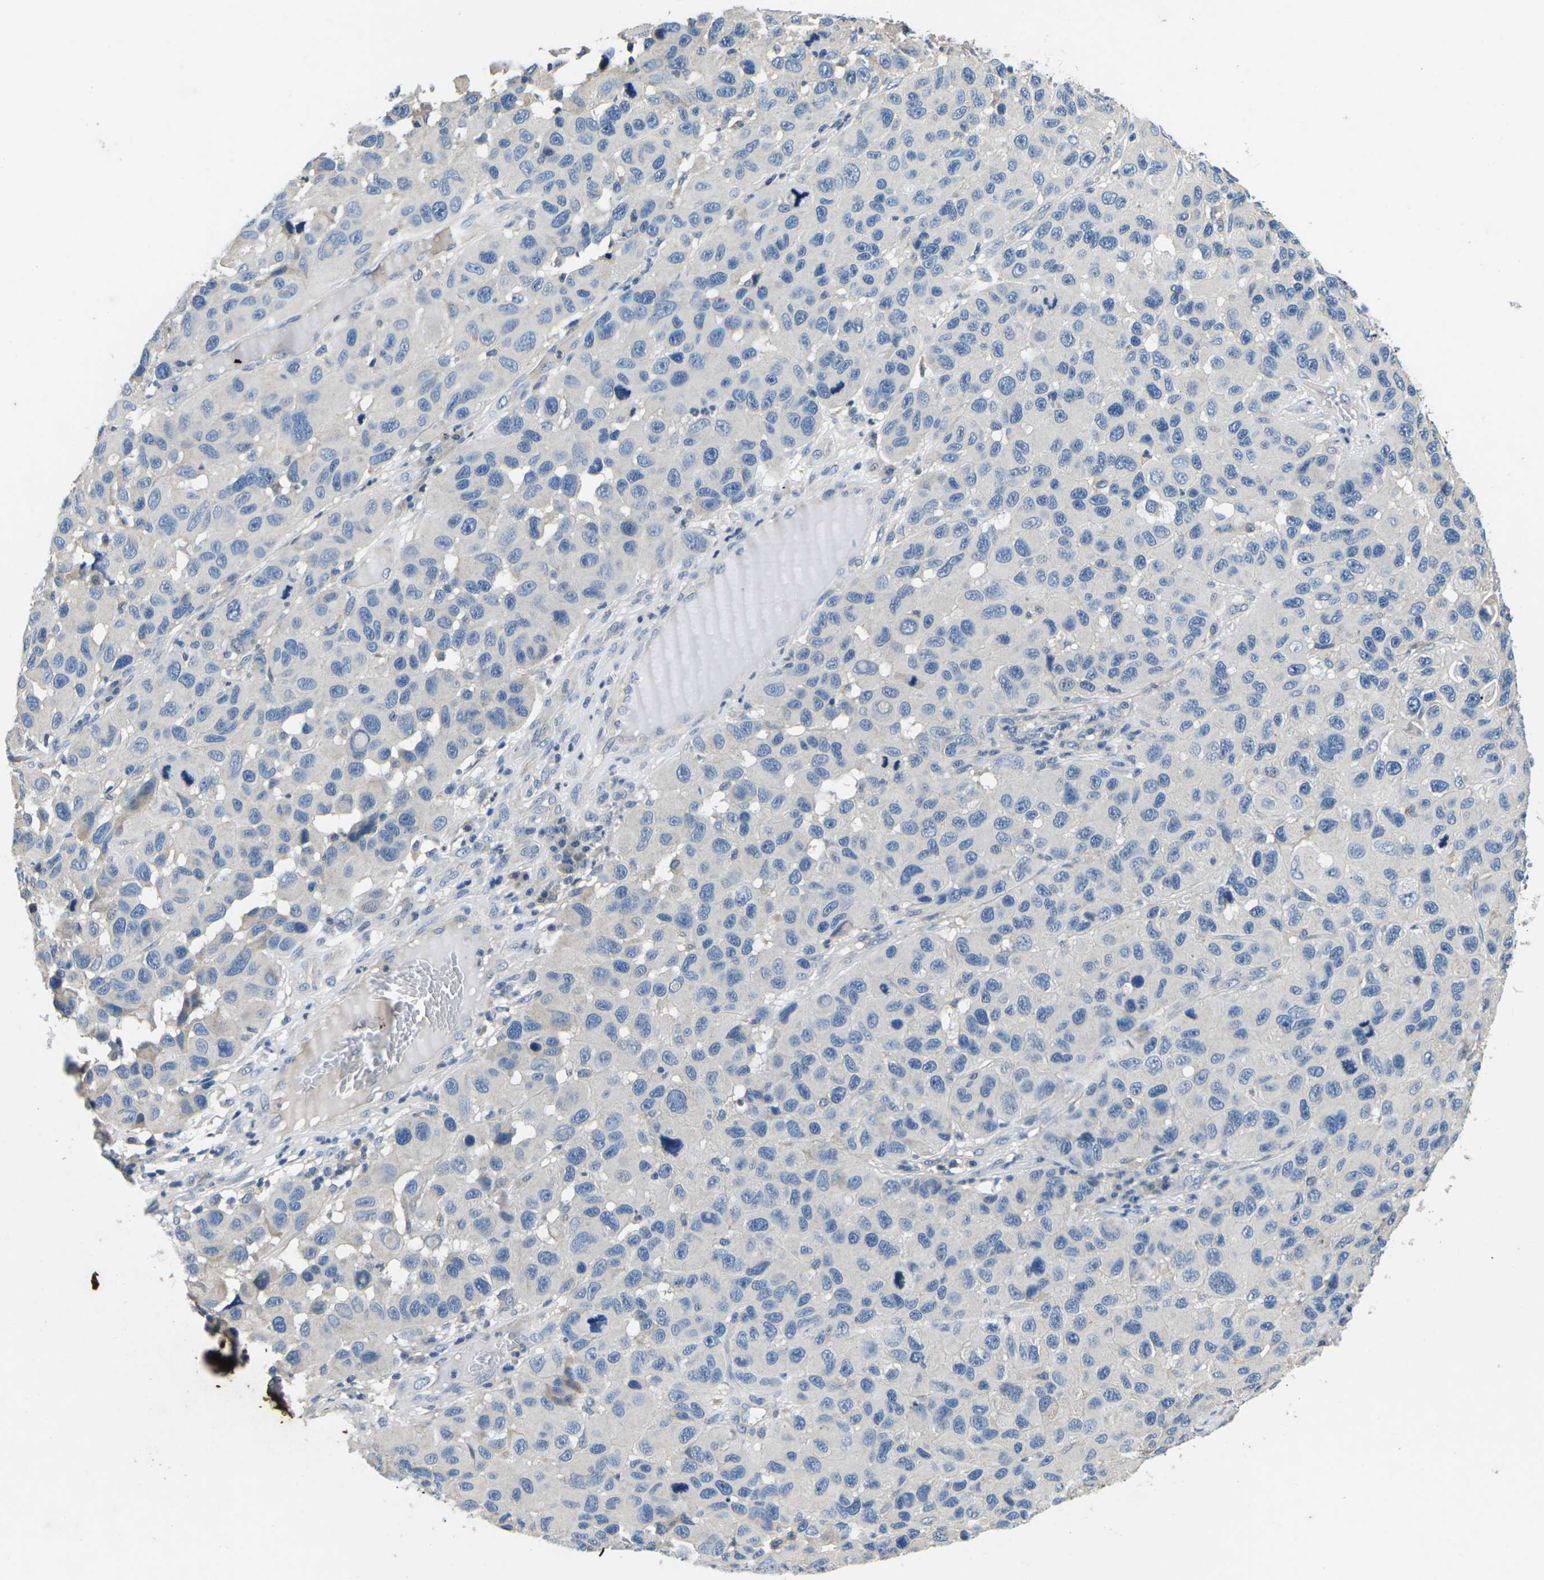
{"staining": {"intensity": "negative", "quantity": "none", "location": "none"}, "tissue": "melanoma", "cell_type": "Tumor cells", "image_type": "cancer", "snomed": [{"axis": "morphology", "description": "Malignant melanoma, NOS"}, {"axis": "topography", "description": "Skin"}], "caption": "Immunohistochemical staining of human melanoma shows no significant expression in tumor cells.", "gene": "PDCD6IP", "patient": {"sex": "male", "age": 53}}